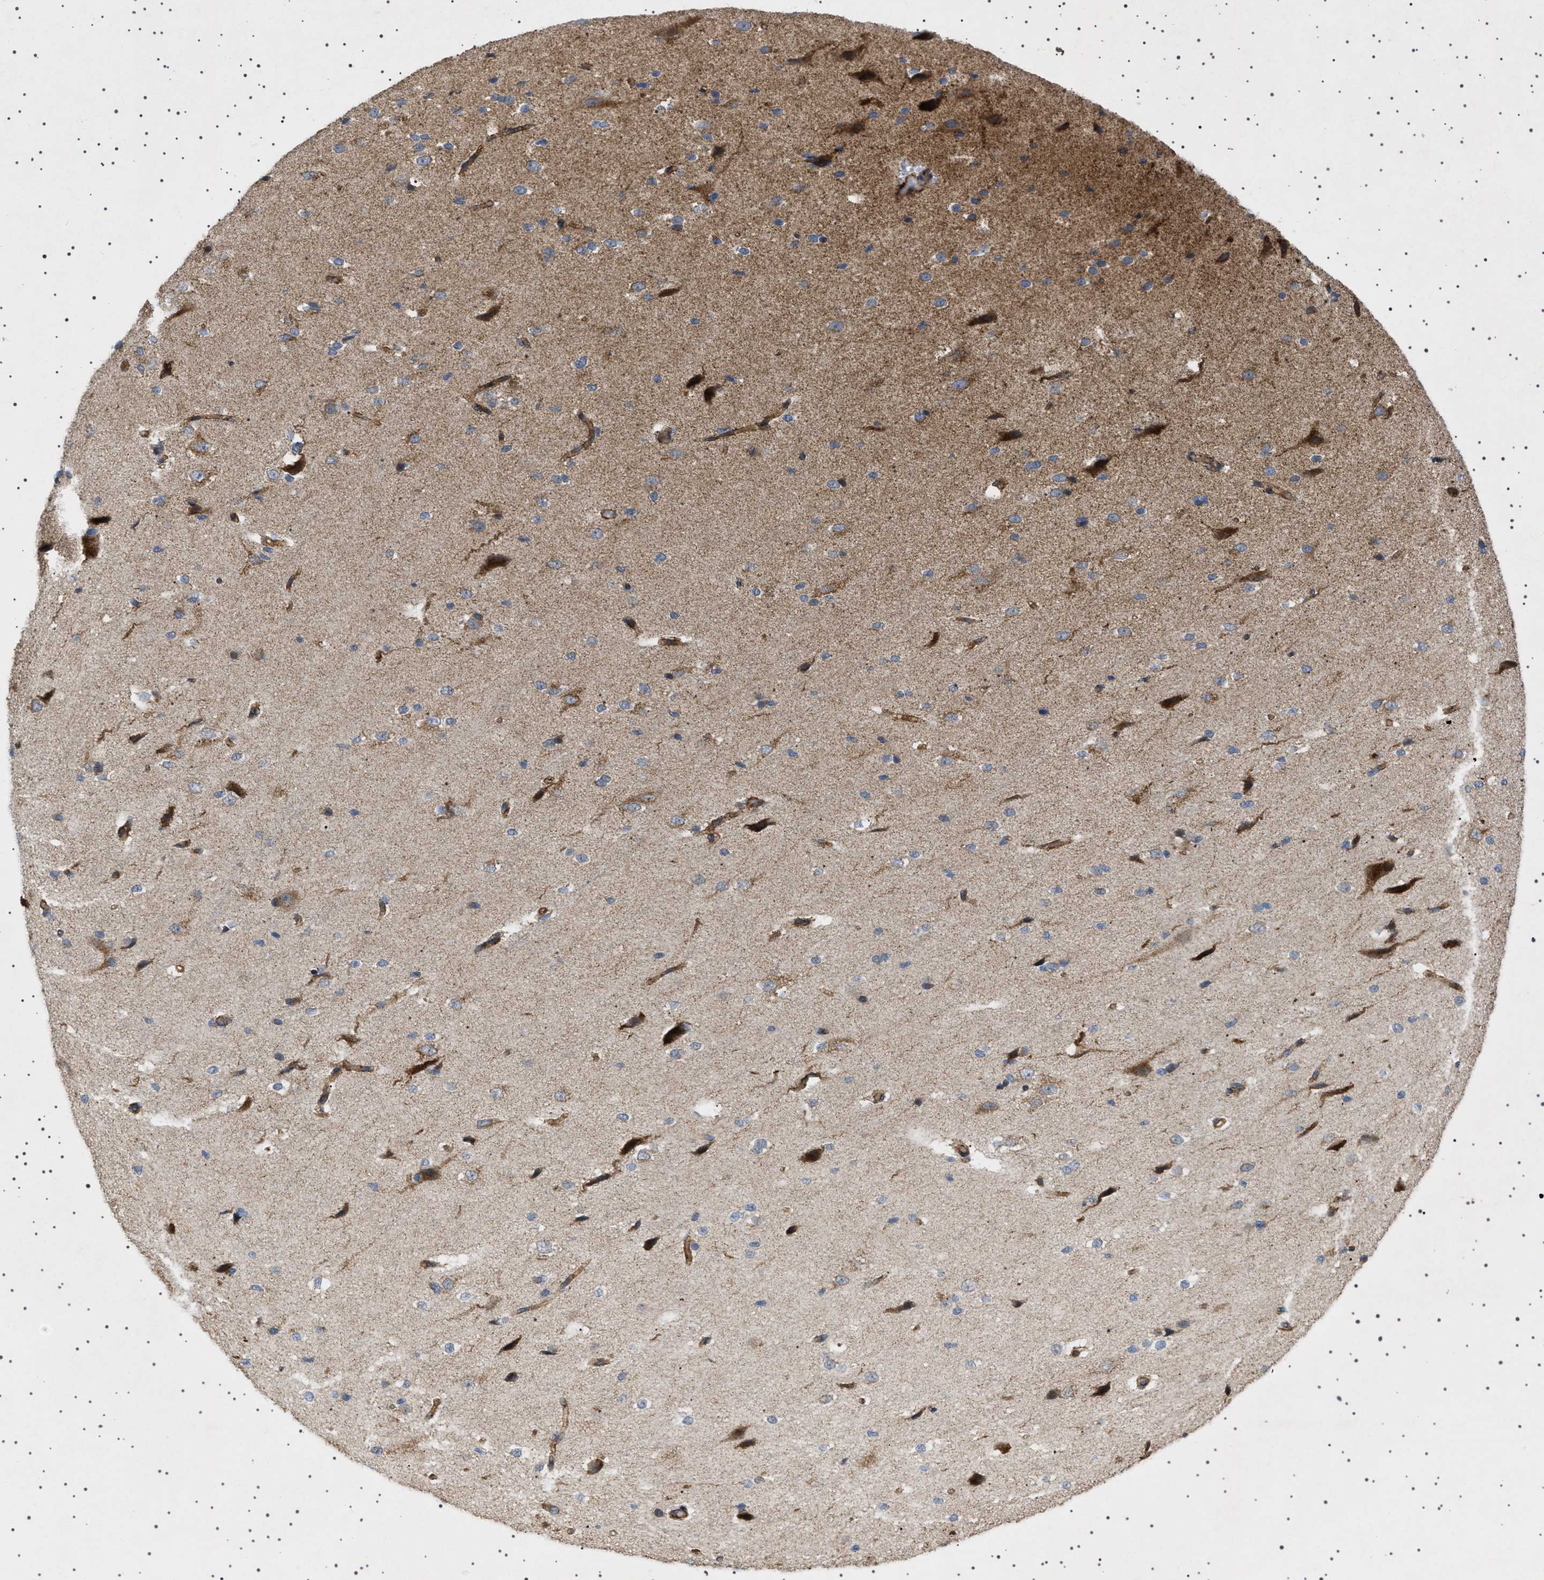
{"staining": {"intensity": "moderate", "quantity": ">75%", "location": "cytoplasmic/membranous"}, "tissue": "cerebral cortex", "cell_type": "Endothelial cells", "image_type": "normal", "snomed": [{"axis": "morphology", "description": "Normal tissue, NOS"}, {"axis": "morphology", "description": "Developmental malformation"}, {"axis": "topography", "description": "Cerebral cortex"}], "caption": "Approximately >75% of endothelial cells in benign cerebral cortex show moderate cytoplasmic/membranous protein expression as visualized by brown immunohistochemical staining.", "gene": "CCDC186", "patient": {"sex": "female", "age": 30}}